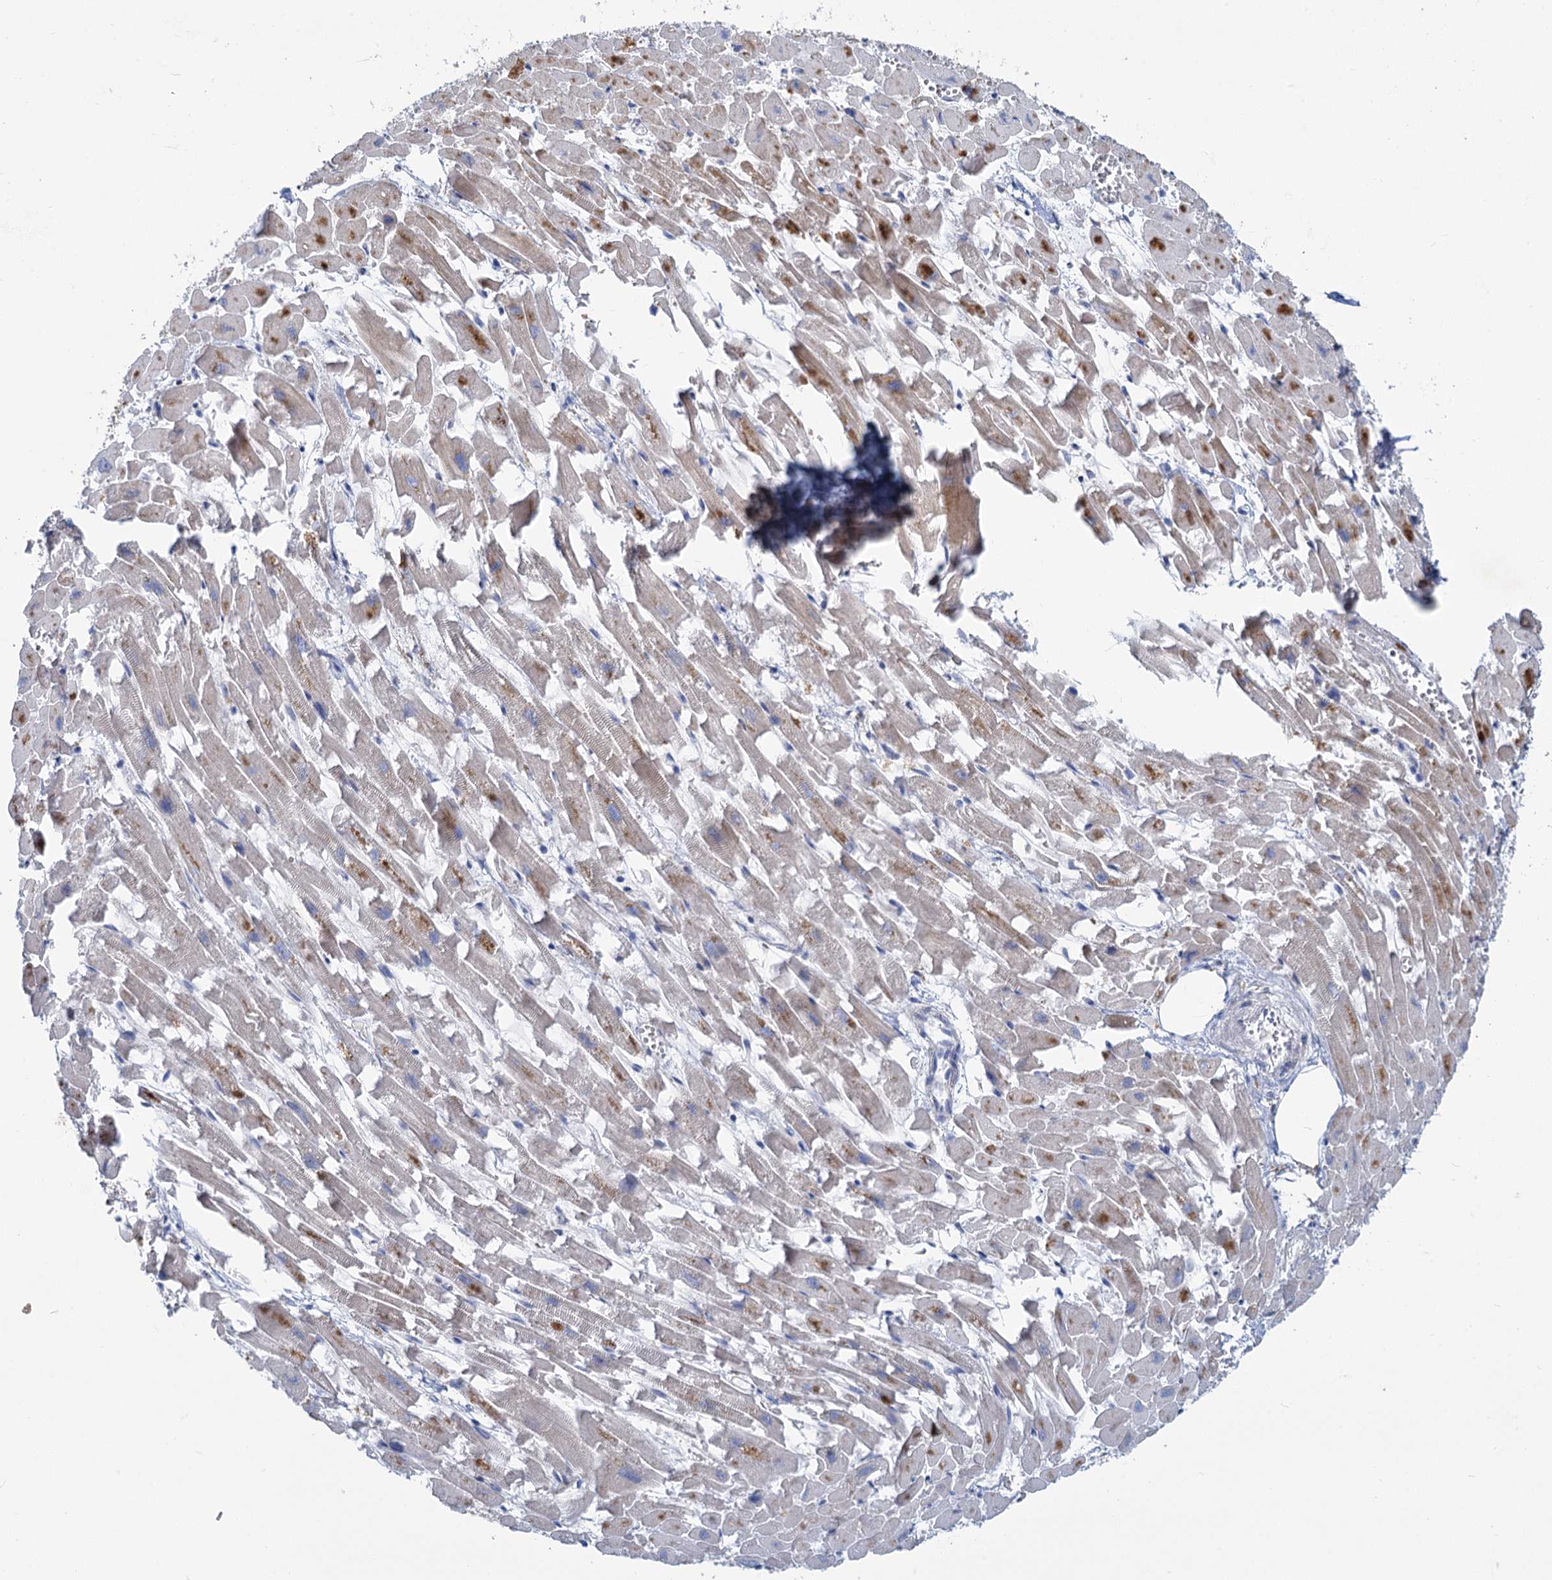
{"staining": {"intensity": "moderate", "quantity": "<25%", "location": "cytoplasmic/membranous"}, "tissue": "heart muscle", "cell_type": "Cardiomyocytes", "image_type": "normal", "snomed": [{"axis": "morphology", "description": "Normal tissue, NOS"}, {"axis": "topography", "description": "Heart"}], "caption": "IHC staining of normal heart muscle, which reveals low levels of moderate cytoplasmic/membranous expression in about <25% of cardiomyocytes indicating moderate cytoplasmic/membranous protein staining. The staining was performed using DAB (brown) for protein detection and nuclei were counterstained in hematoxylin (blue).", "gene": "PRSS35", "patient": {"sex": "female", "age": 64}}